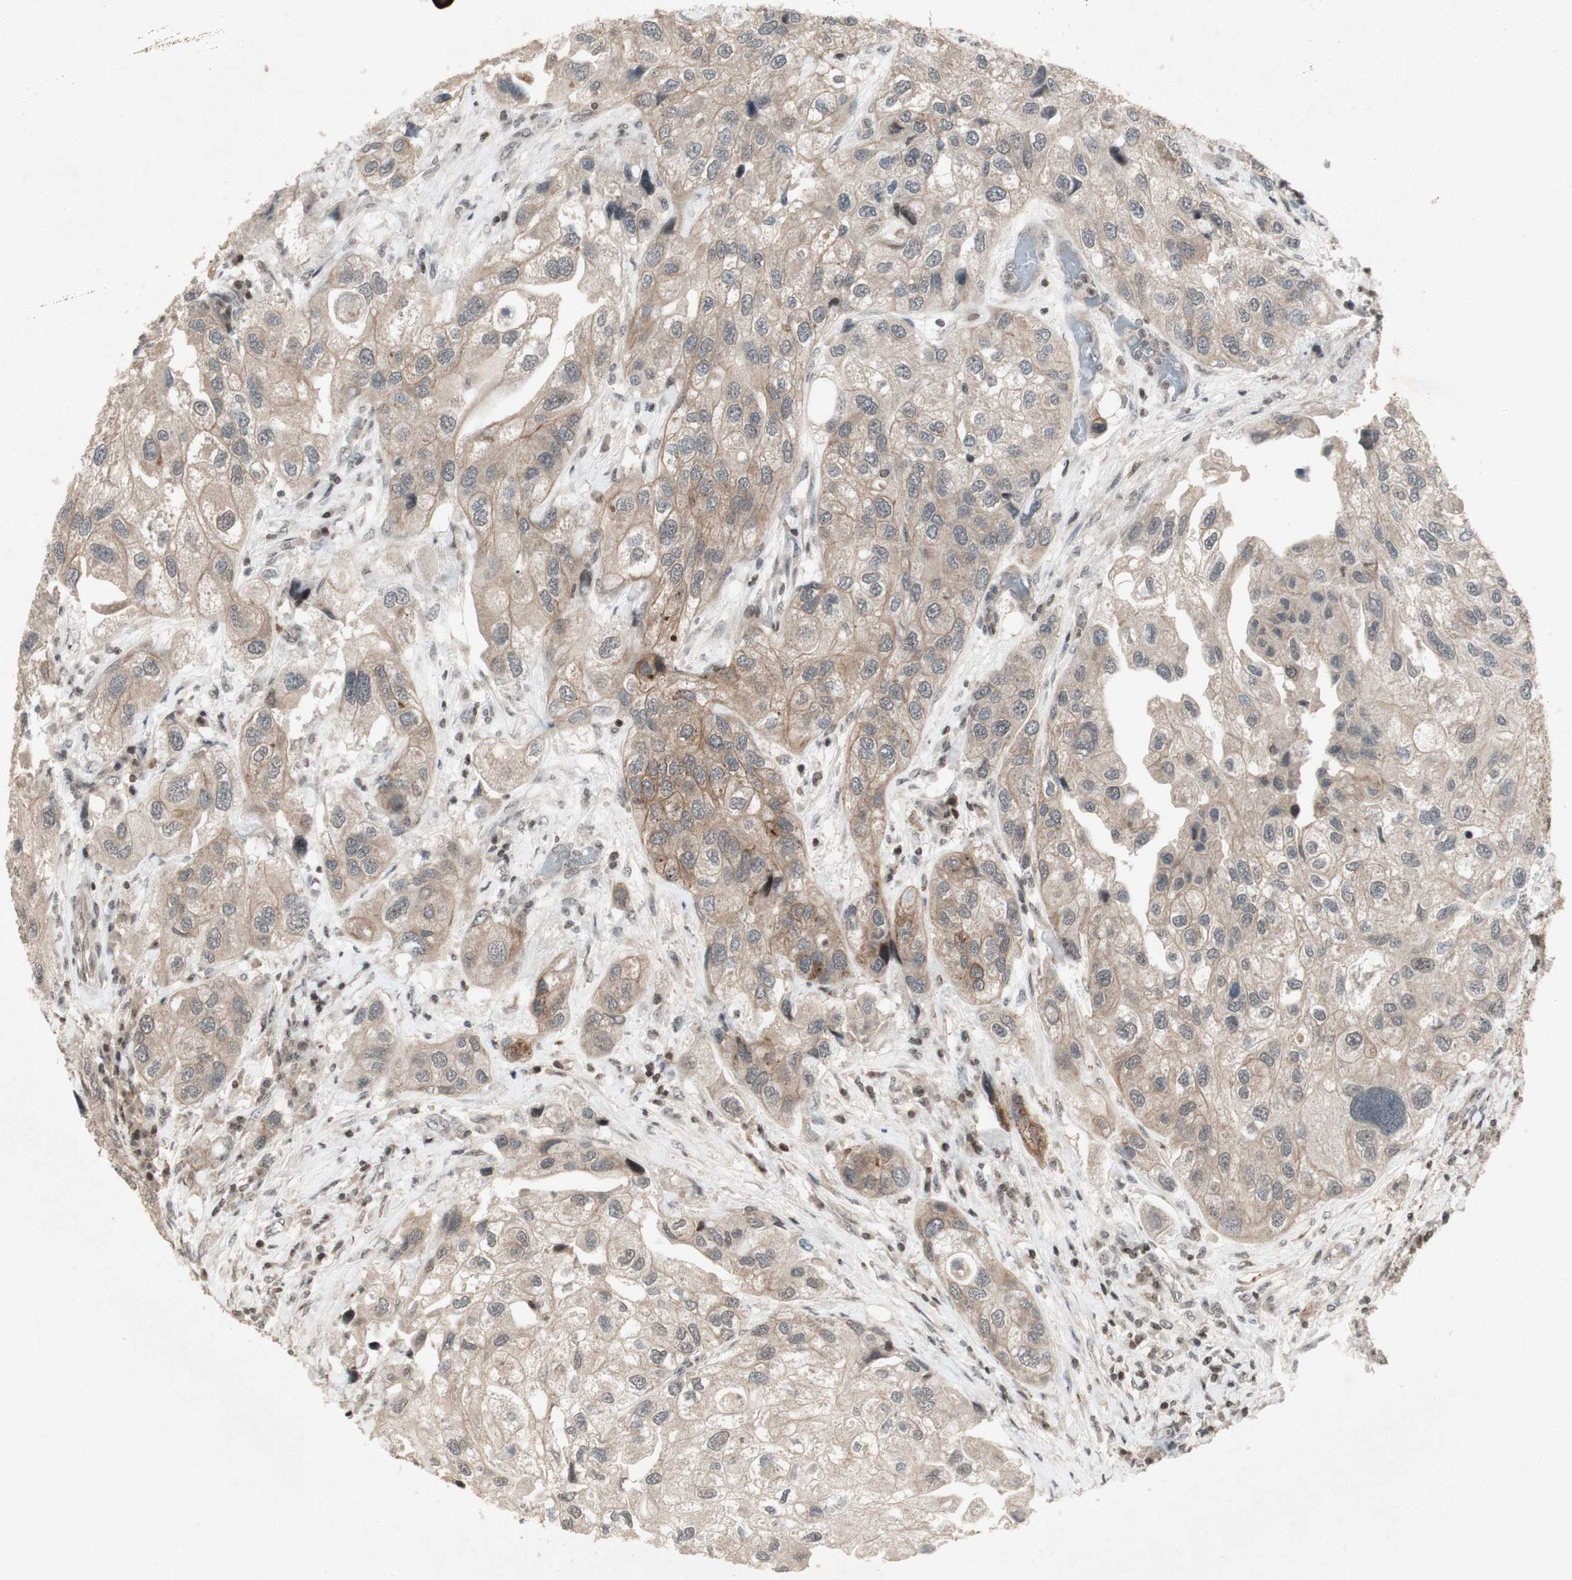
{"staining": {"intensity": "weak", "quantity": ">75%", "location": "cytoplasmic/membranous"}, "tissue": "urothelial cancer", "cell_type": "Tumor cells", "image_type": "cancer", "snomed": [{"axis": "morphology", "description": "Urothelial carcinoma, High grade"}, {"axis": "topography", "description": "Urinary bladder"}], "caption": "A brown stain shows weak cytoplasmic/membranous staining of a protein in human urothelial cancer tumor cells.", "gene": "PLXNA1", "patient": {"sex": "female", "age": 64}}